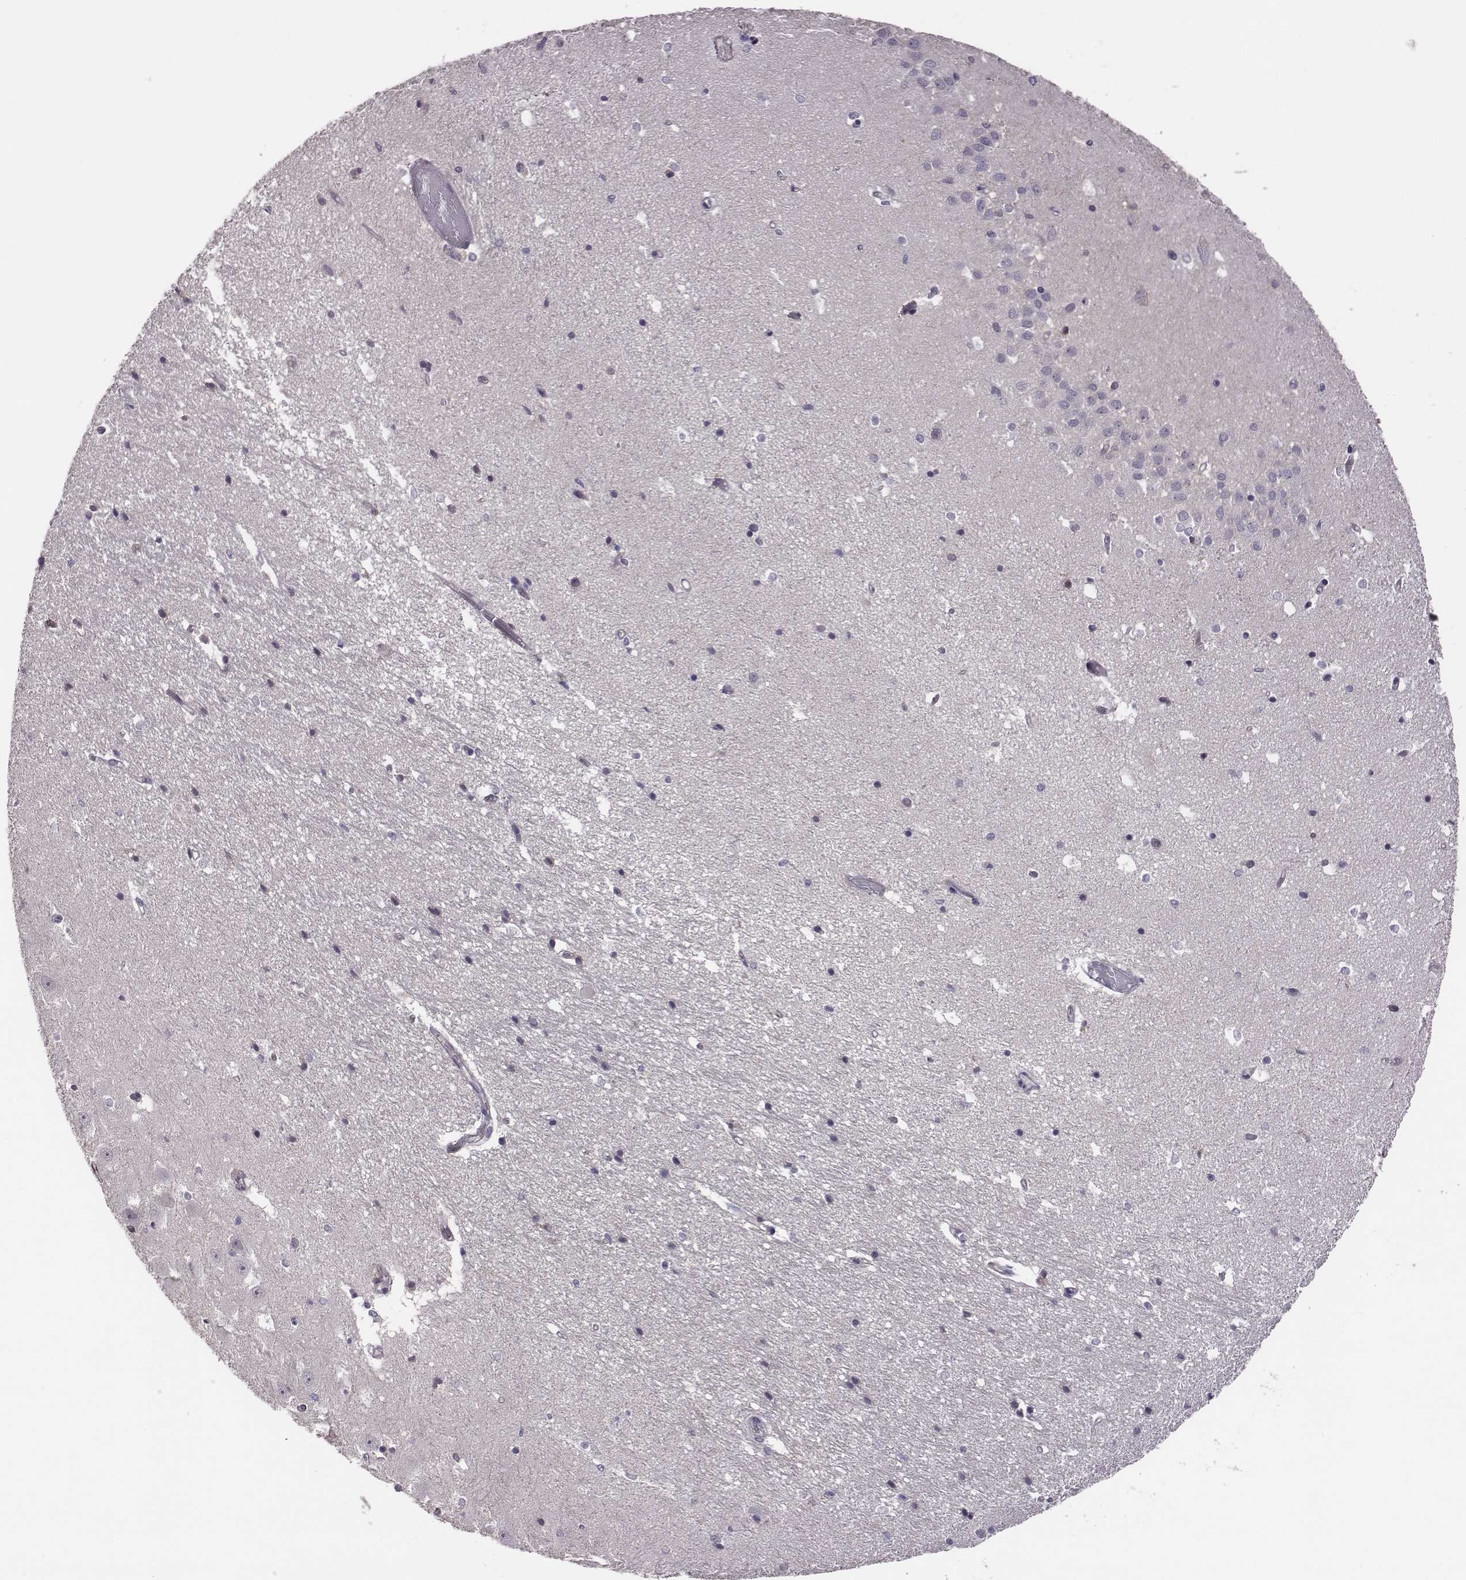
{"staining": {"intensity": "negative", "quantity": "none", "location": "none"}, "tissue": "hippocampus", "cell_type": "Glial cells", "image_type": "normal", "snomed": [{"axis": "morphology", "description": "Normal tissue, NOS"}, {"axis": "topography", "description": "Hippocampus"}], "caption": "IHC micrograph of benign hippocampus stained for a protein (brown), which demonstrates no positivity in glial cells.", "gene": "KMO", "patient": {"sex": "male", "age": 44}}